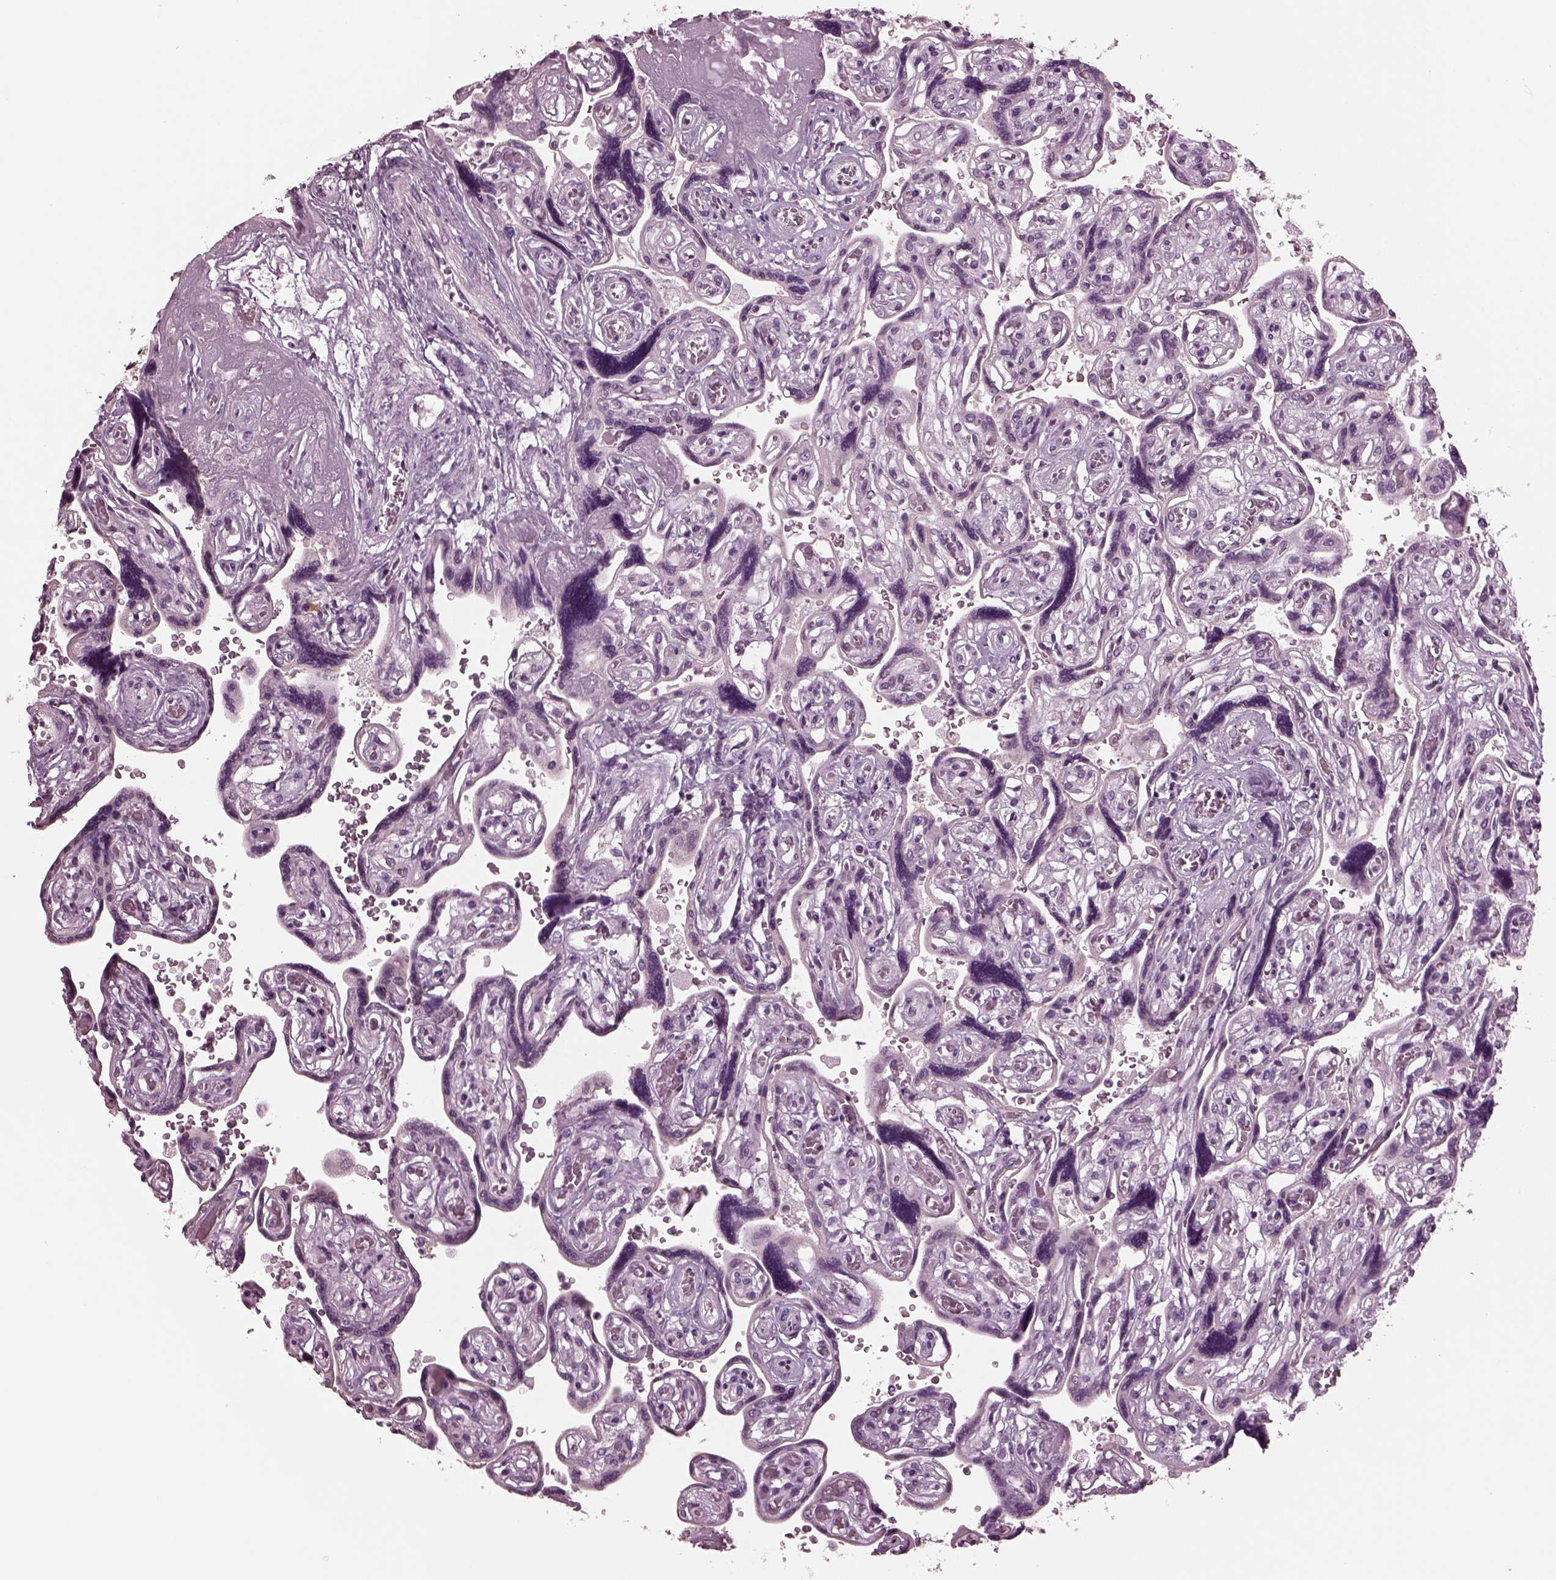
{"staining": {"intensity": "negative", "quantity": "none", "location": "none"}, "tissue": "placenta", "cell_type": "Decidual cells", "image_type": "normal", "snomed": [{"axis": "morphology", "description": "Normal tissue, NOS"}, {"axis": "topography", "description": "Placenta"}], "caption": "The histopathology image displays no significant staining in decidual cells of placenta. The staining is performed using DAB brown chromogen with nuclei counter-stained in using hematoxylin.", "gene": "CLCN4", "patient": {"sex": "female", "age": 32}}